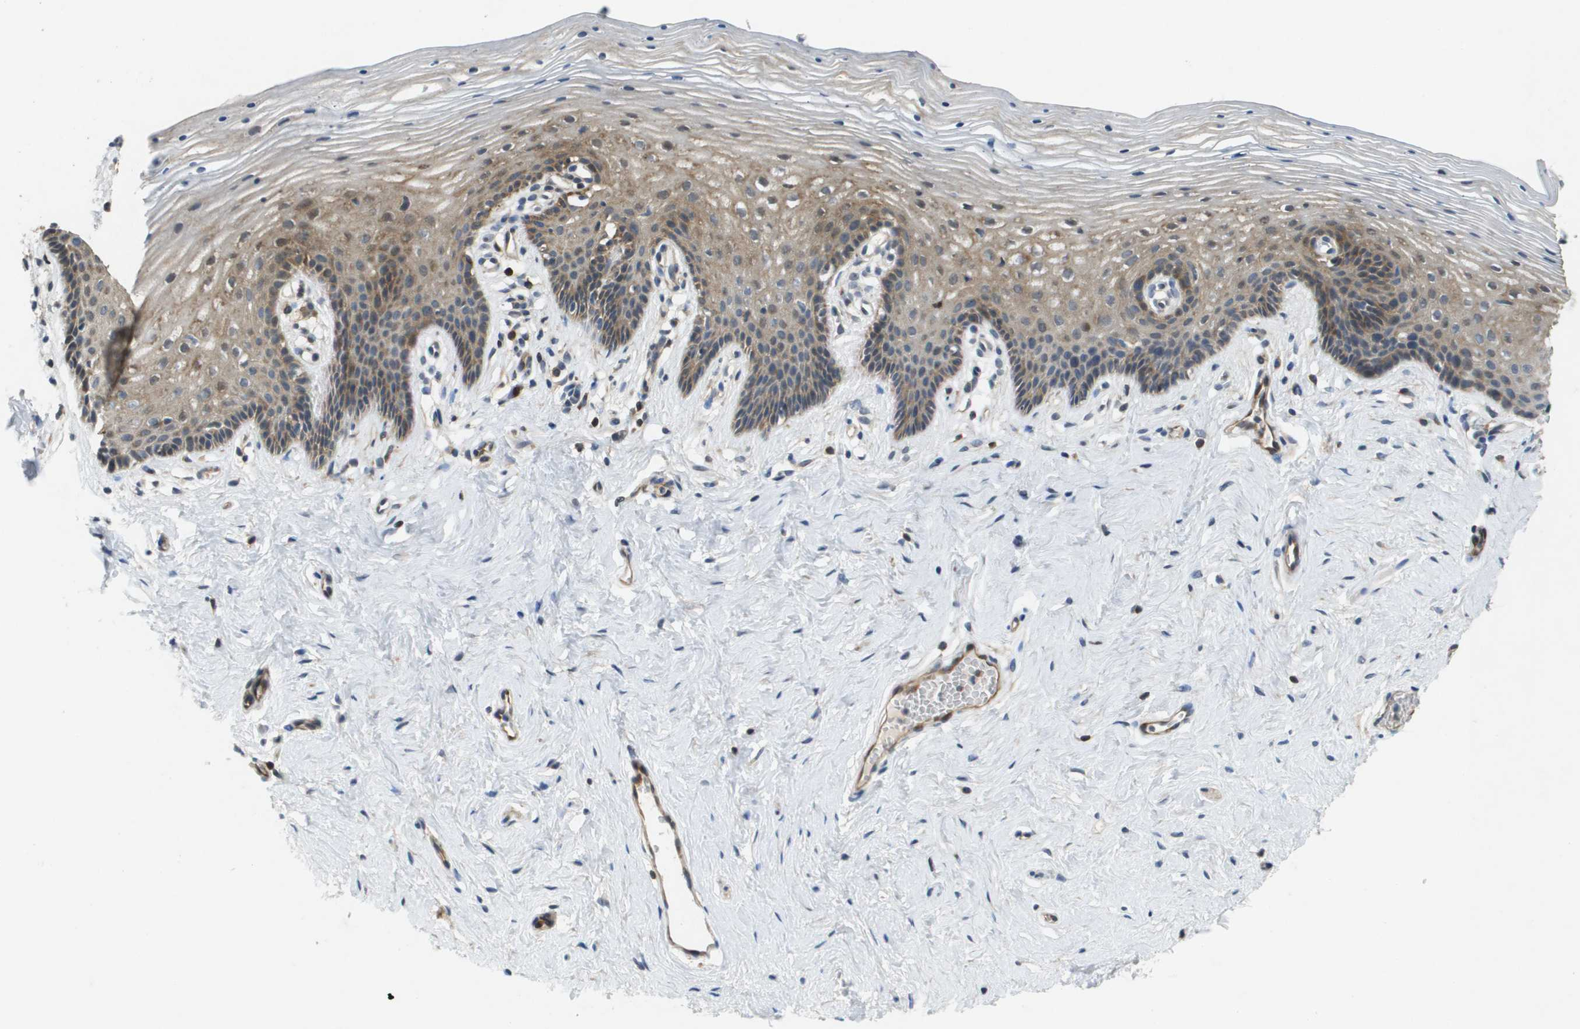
{"staining": {"intensity": "moderate", "quantity": "25%-75%", "location": "cytoplasmic/membranous"}, "tissue": "vagina", "cell_type": "Squamous epithelial cells", "image_type": "normal", "snomed": [{"axis": "morphology", "description": "Normal tissue, NOS"}, {"axis": "topography", "description": "Vagina"}], "caption": "Human vagina stained for a protein (brown) exhibits moderate cytoplasmic/membranous positive positivity in about 25%-75% of squamous epithelial cells.", "gene": "SCN4B", "patient": {"sex": "female", "age": 32}}